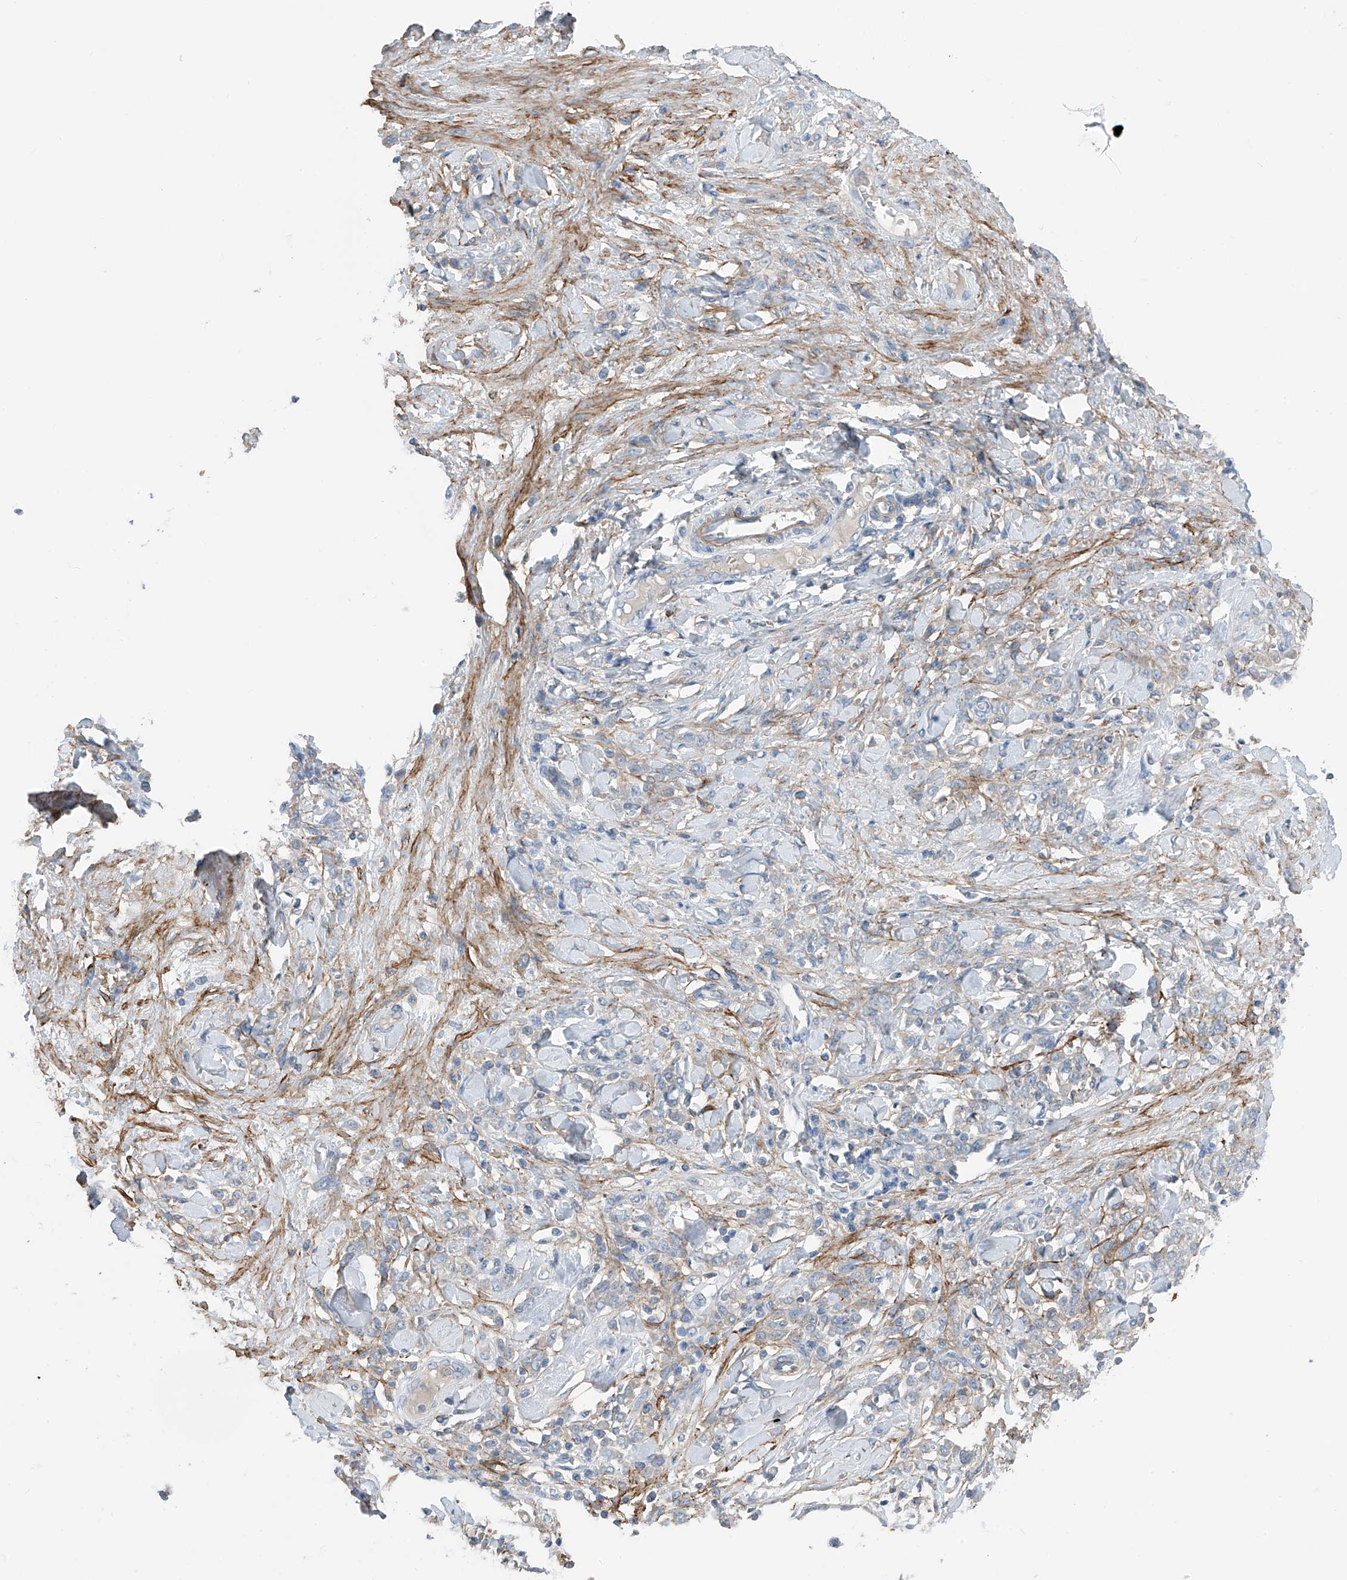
{"staining": {"intensity": "negative", "quantity": "none", "location": "none"}, "tissue": "stomach cancer", "cell_type": "Tumor cells", "image_type": "cancer", "snomed": [{"axis": "morphology", "description": "Normal tissue, NOS"}, {"axis": "morphology", "description": "Adenocarcinoma, NOS"}, {"axis": "topography", "description": "Stomach"}], "caption": "Immunohistochemical staining of stomach cancer exhibits no significant expression in tumor cells.", "gene": "GALNTL6", "patient": {"sex": "male", "age": 82}}